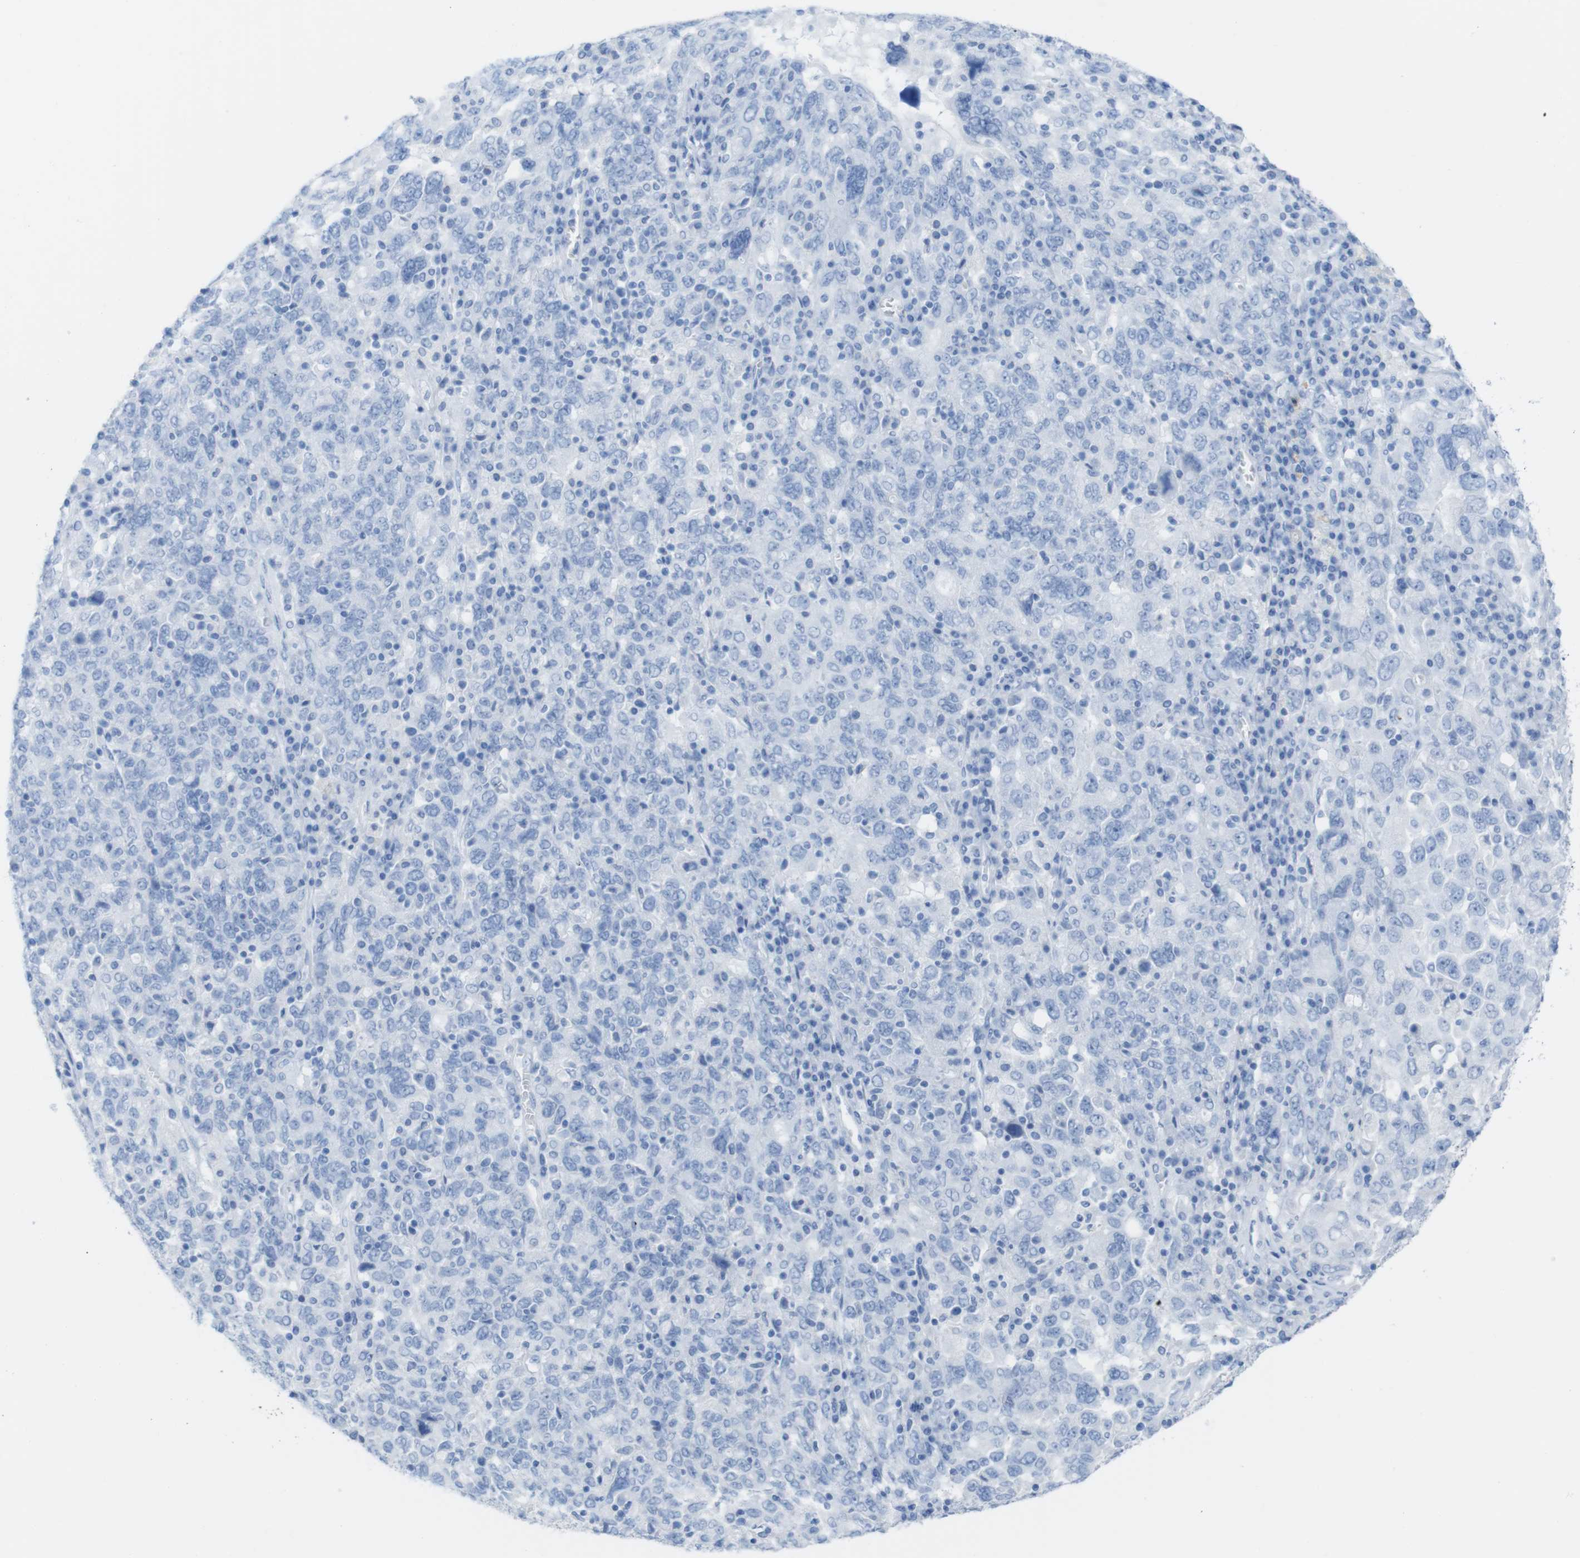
{"staining": {"intensity": "negative", "quantity": "none", "location": "none"}, "tissue": "ovarian cancer", "cell_type": "Tumor cells", "image_type": "cancer", "snomed": [{"axis": "morphology", "description": "Carcinoma, endometroid"}, {"axis": "topography", "description": "Ovary"}], "caption": "This is an IHC photomicrograph of human ovarian cancer. There is no expression in tumor cells.", "gene": "MYH7", "patient": {"sex": "female", "age": 62}}